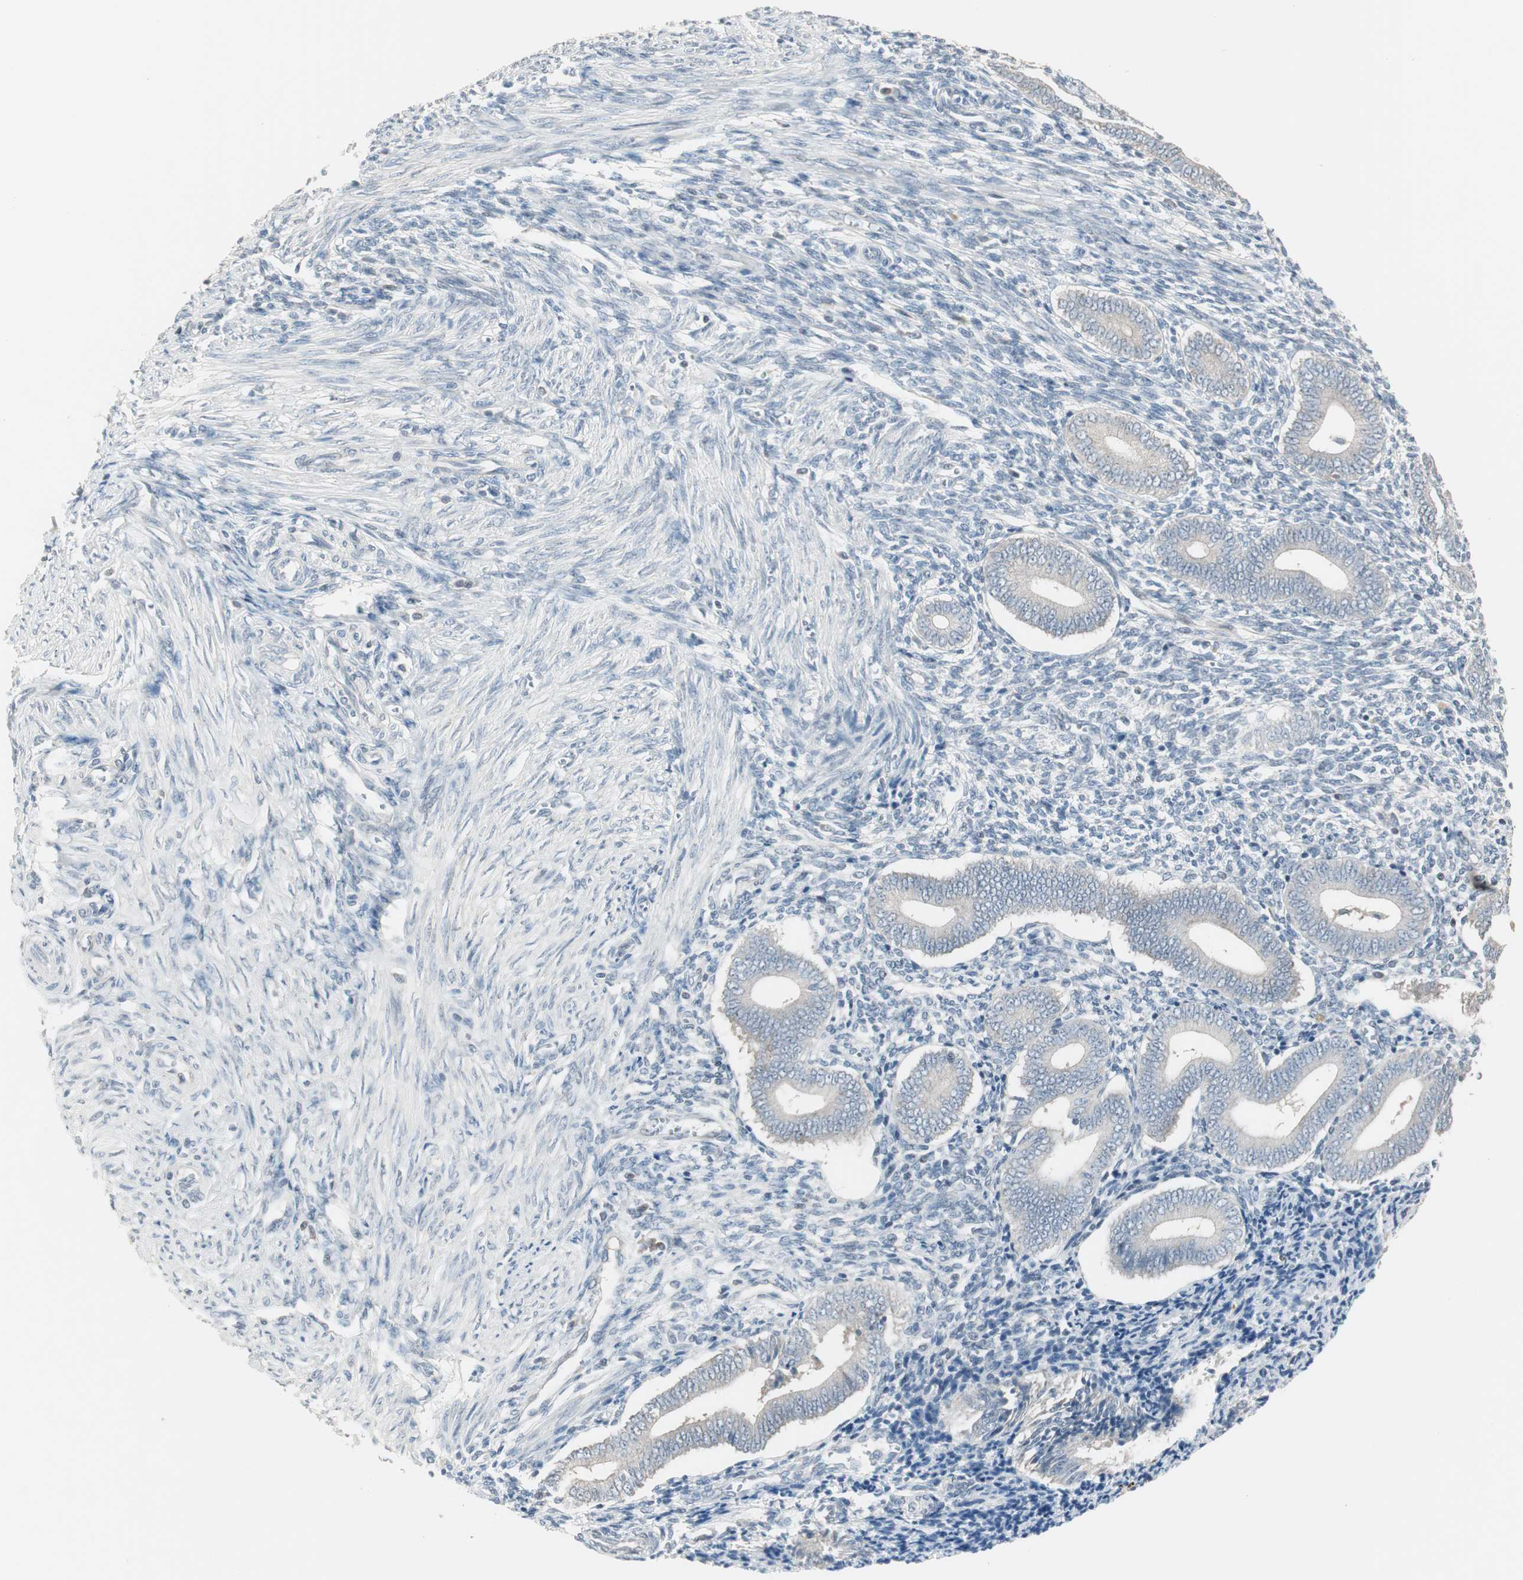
{"staining": {"intensity": "negative", "quantity": "none", "location": "none"}, "tissue": "endometrium", "cell_type": "Cells in endometrial stroma", "image_type": "normal", "snomed": [{"axis": "morphology", "description": "Normal tissue, NOS"}, {"axis": "topography", "description": "Uterus"}, {"axis": "topography", "description": "Endometrium"}], "caption": "Unremarkable endometrium was stained to show a protein in brown. There is no significant staining in cells in endometrial stroma. (DAB immunohistochemistry, high magnification).", "gene": "PDZK1", "patient": {"sex": "female", "age": 33}}